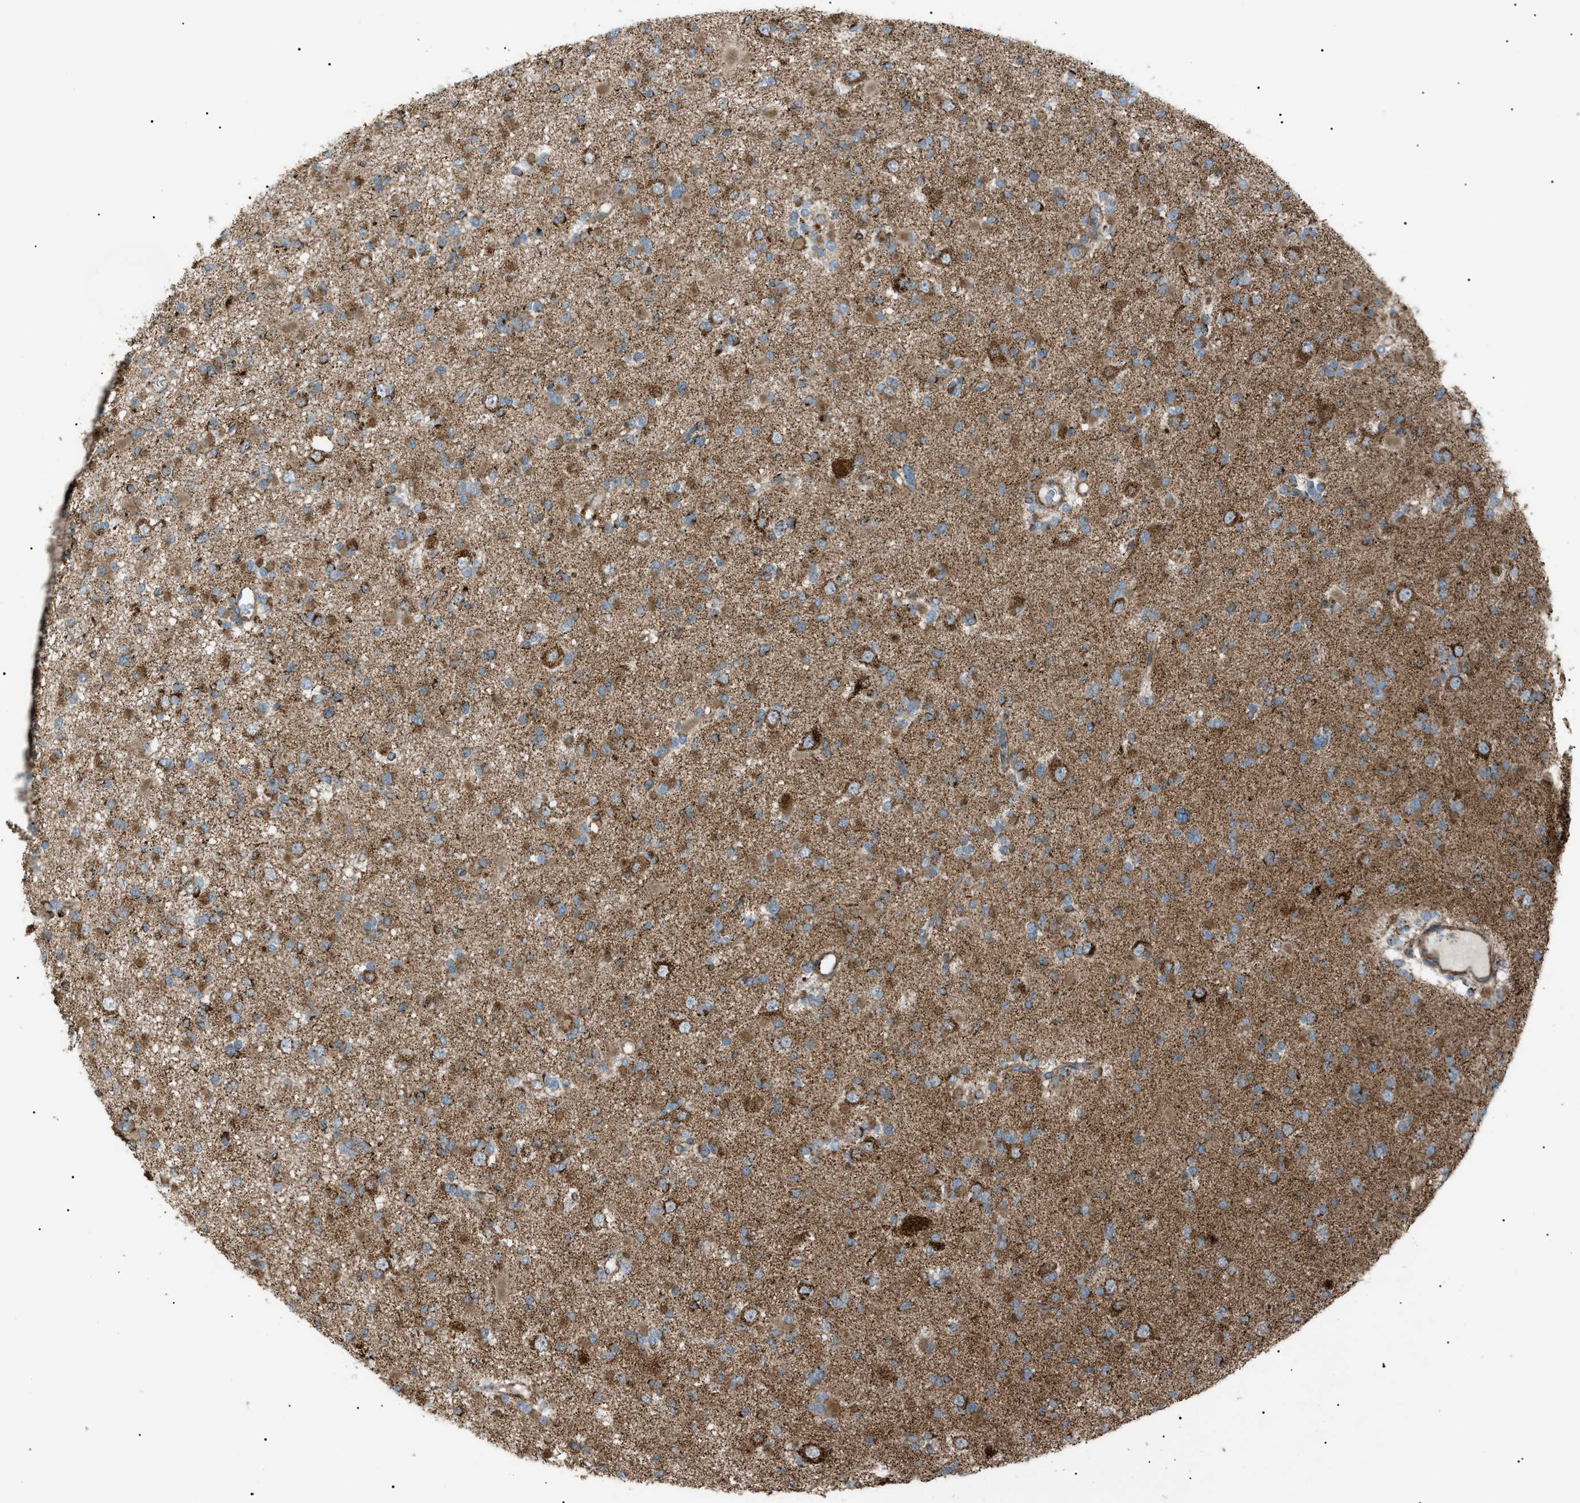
{"staining": {"intensity": "moderate", "quantity": ">75%", "location": "cytoplasmic/membranous"}, "tissue": "glioma", "cell_type": "Tumor cells", "image_type": "cancer", "snomed": [{"axis": "morphology", "description": "Glioma, malignant, Low grade"}, {"axis": "topography", "description": "Brain"}], "caption": "An IHC photomicrograph of tumor tissue is shown. Protein staining in brown highlights moderate cytoplasmic/membranous positivity in glioma within tumor cells.", "gene": "C1GALT1C1", "patient": {"sex": "female", "age": 22}}